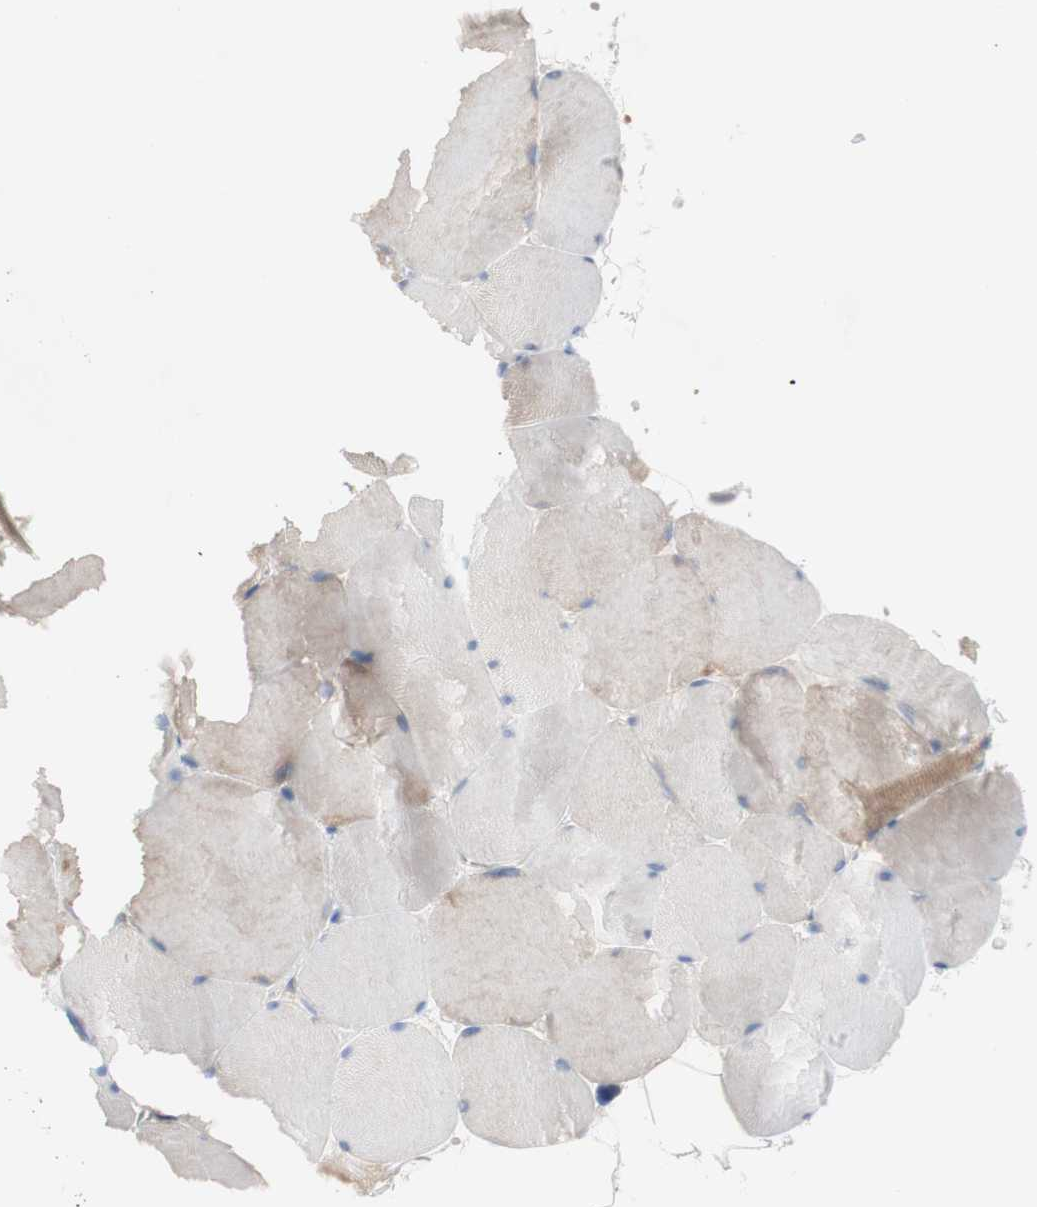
{"staining": {"intensity": "weak", "quantity": ">75%", "location": "cytoplasmic/membranous"}, "tissue": "skeletal muscle", "cell_type": "Myocytes", "image_type": "normal", "snomed": [{"axis": "morphology", "description": "Normal tissue, NOS"}, {"axis": "topography", "description": "Skin"}, {"axis": "topography", "description": "Skeletal muscle"}], "caption": "Immunohistochemical staining of unremarkable skeletal muscle shows low levels of weak cytoplasmic/membranous positivity in about >75% of myocytes. (Brightfield microscopy of DAB IHC at high magnification).", "gene": "PRMT5", "patient": {"sex": "male", "age": 83}}